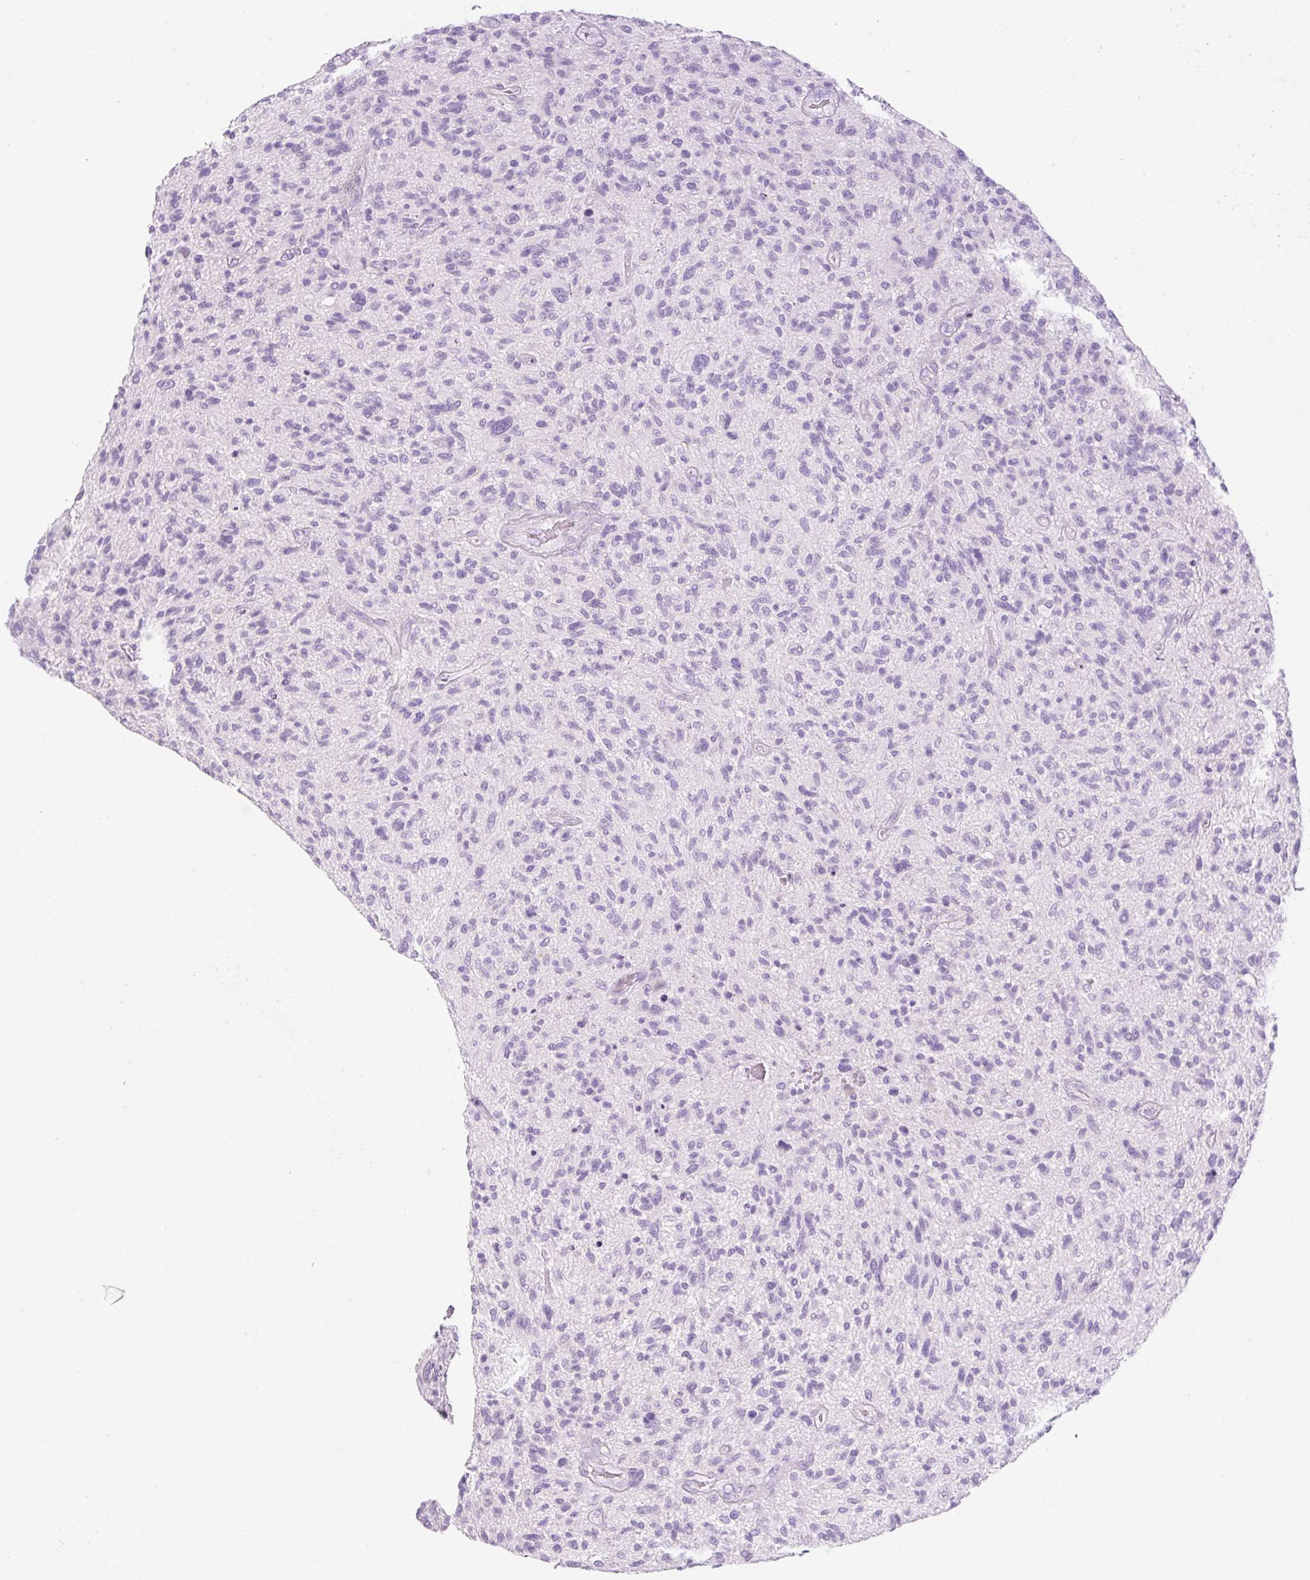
{"staining": {"intensity": "negative", "quantity": "none", "location": "none"}, "tissue": "glioma", "cell_type": "Tumor cells", "image_type": "cancer", "snomed": [{"axis": "morphology", "description": "Glioma, malignant, High grade"}, {"axis": "topography", "description": "Brain"}], "caption": "Tumor cells are negative for brown protein staining in glioma.", "gene": "PALM3", "patient": {"sex": "male", "age": 47}}